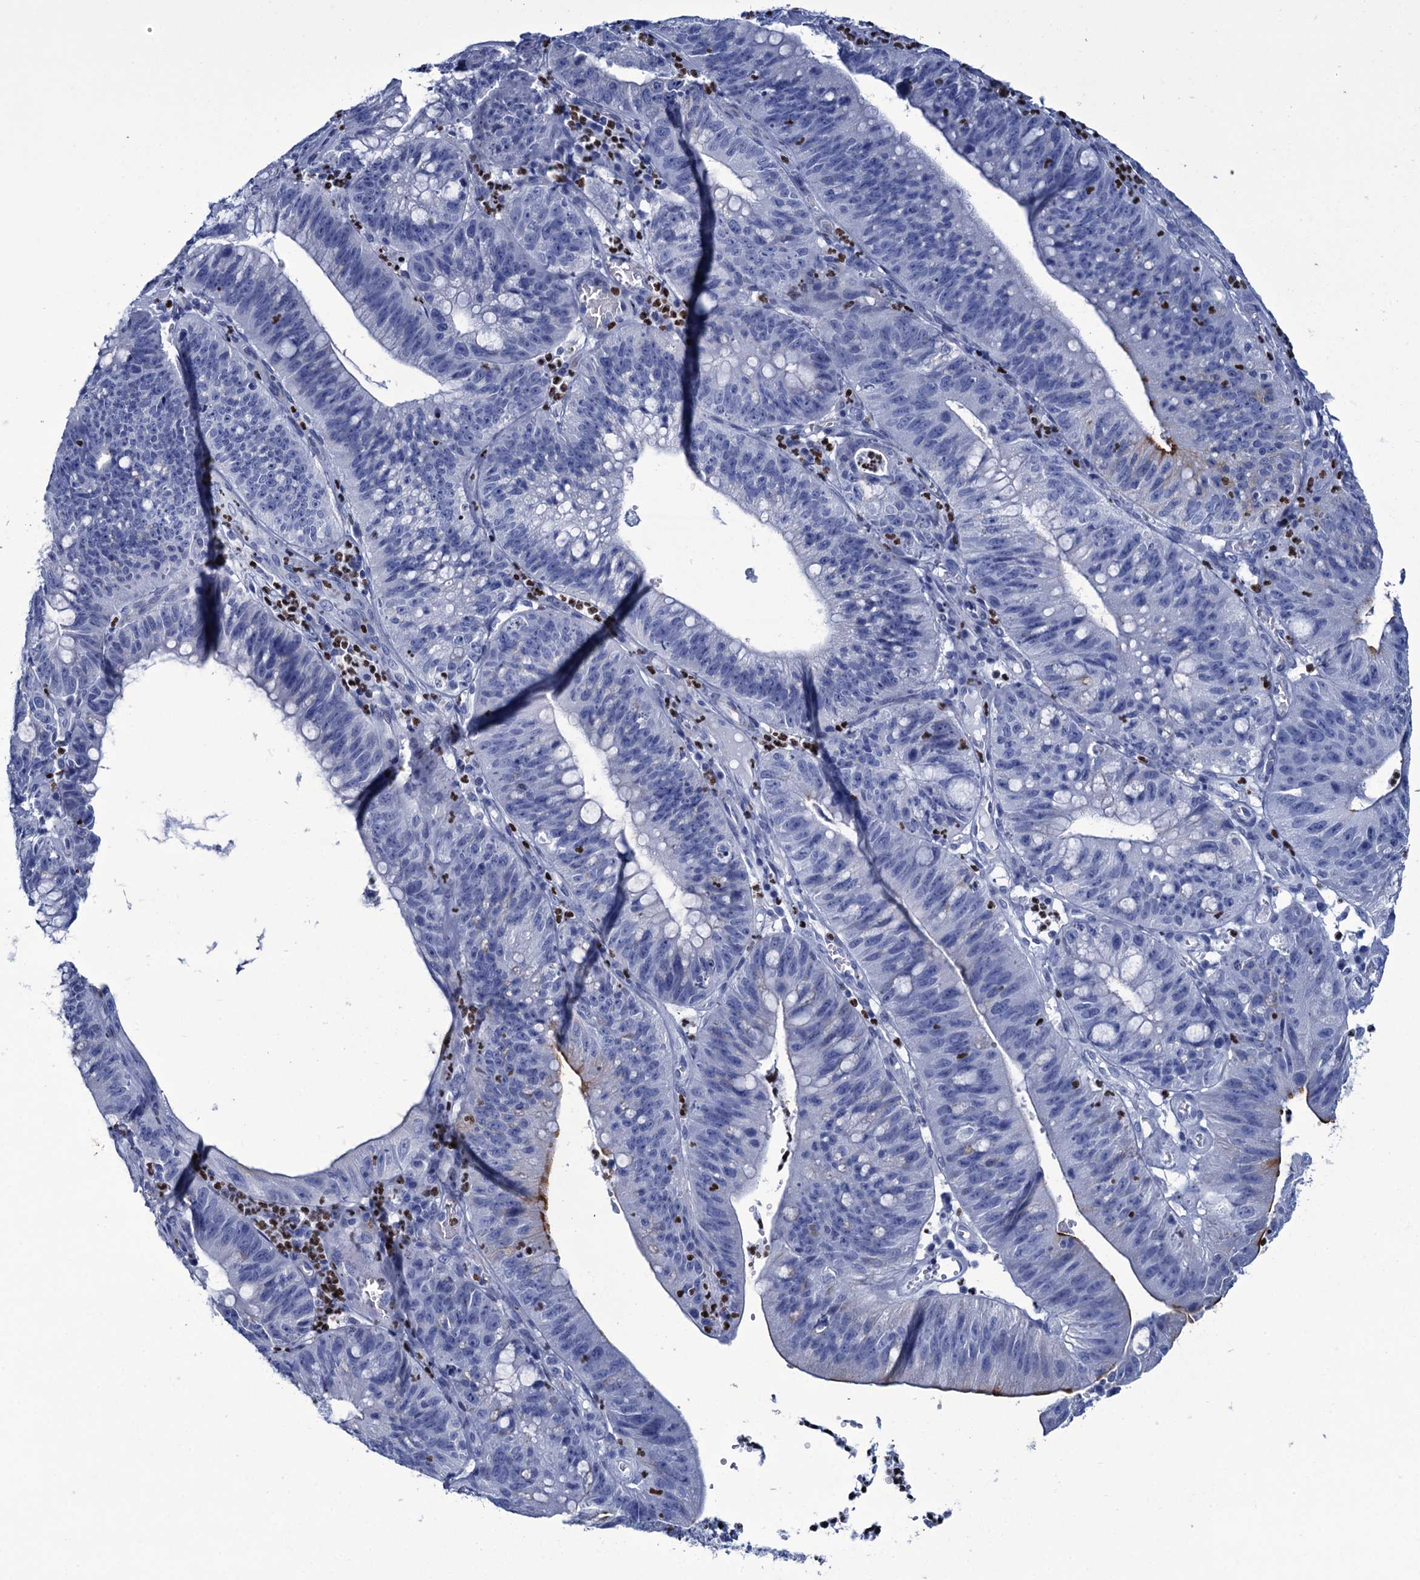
{"staining": {"intensity": "negative", "quantity": "none", "location": "none"}, "tissue": "stomach cancer", "cell_type": "Tumor cells", "image_type": "cancer", "snomed": [{"axis": "morphology", "description": "Adenocarcinoma, NOS"}, {"axis": "topography", "description": "Stomach"}], "caption": "Tumor cells are negative for brown protein staining in stomach adenocarcinoma. The staining was performed using DAB (3,3'-diaminobenzidine) to visualize the protein expression in brown, while the nuclei were stained in blue with hematoxylin (Magnification: 20x).", "gene": "RHCG", "patient": {"sex": "male", "age": 59}}